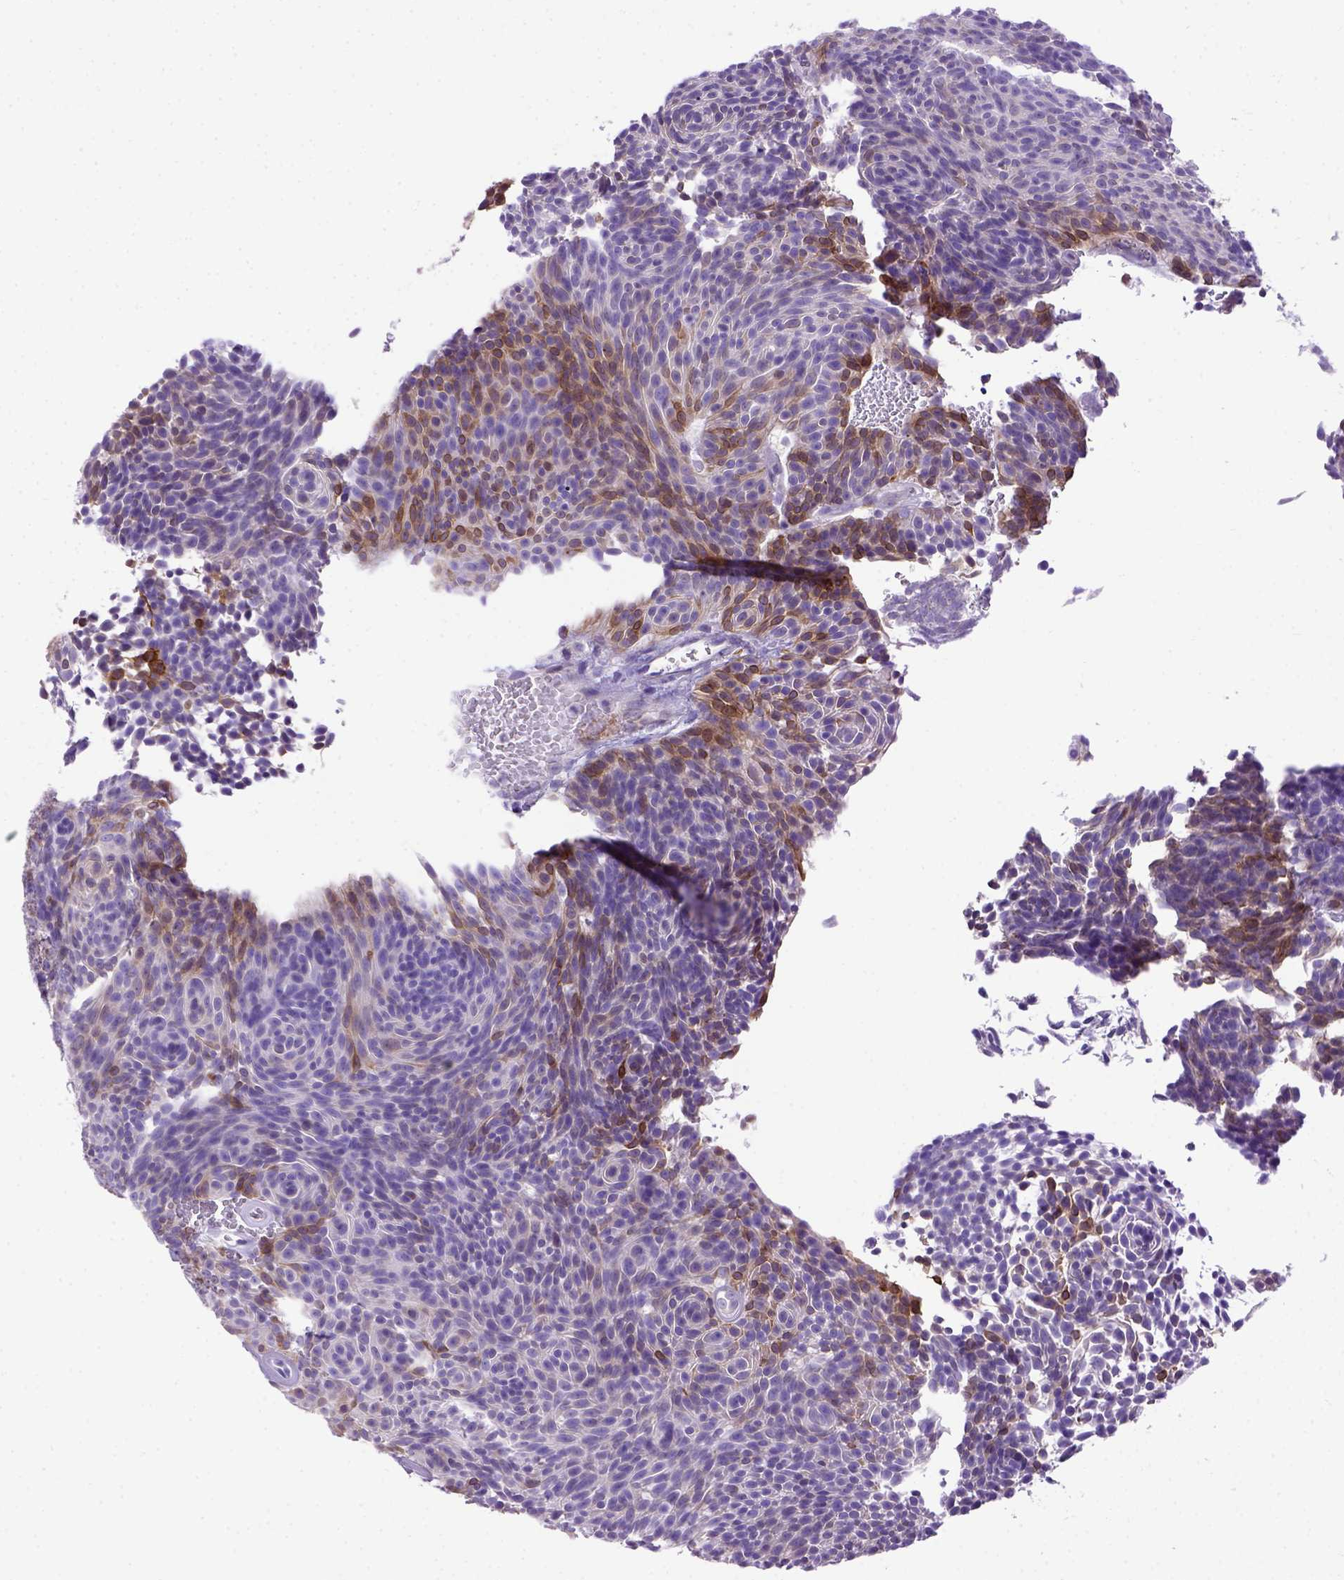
{"staining": {"intensity": "moderate", "quantity": "<25%", "location": "cytoplasmic/membranous"}, "tissue": "urothelial cancer", "cell_type": "Tumor cells", "image_type": "cancer", "snomed": [{"axis": "morphology", "description": "Urothelial carcinoma, Low grade"}, {"axis": "topography", "description": "Urinary bladder"}], "caption": "The image exhibits immunohistochemical staining of urothelial cancer. There is moderate cytoplasmic/membranous positivity is present in approximately <25% of tumor cells.", "gene": "PTGES", "patient": {"sex": "male", "age": 77}}